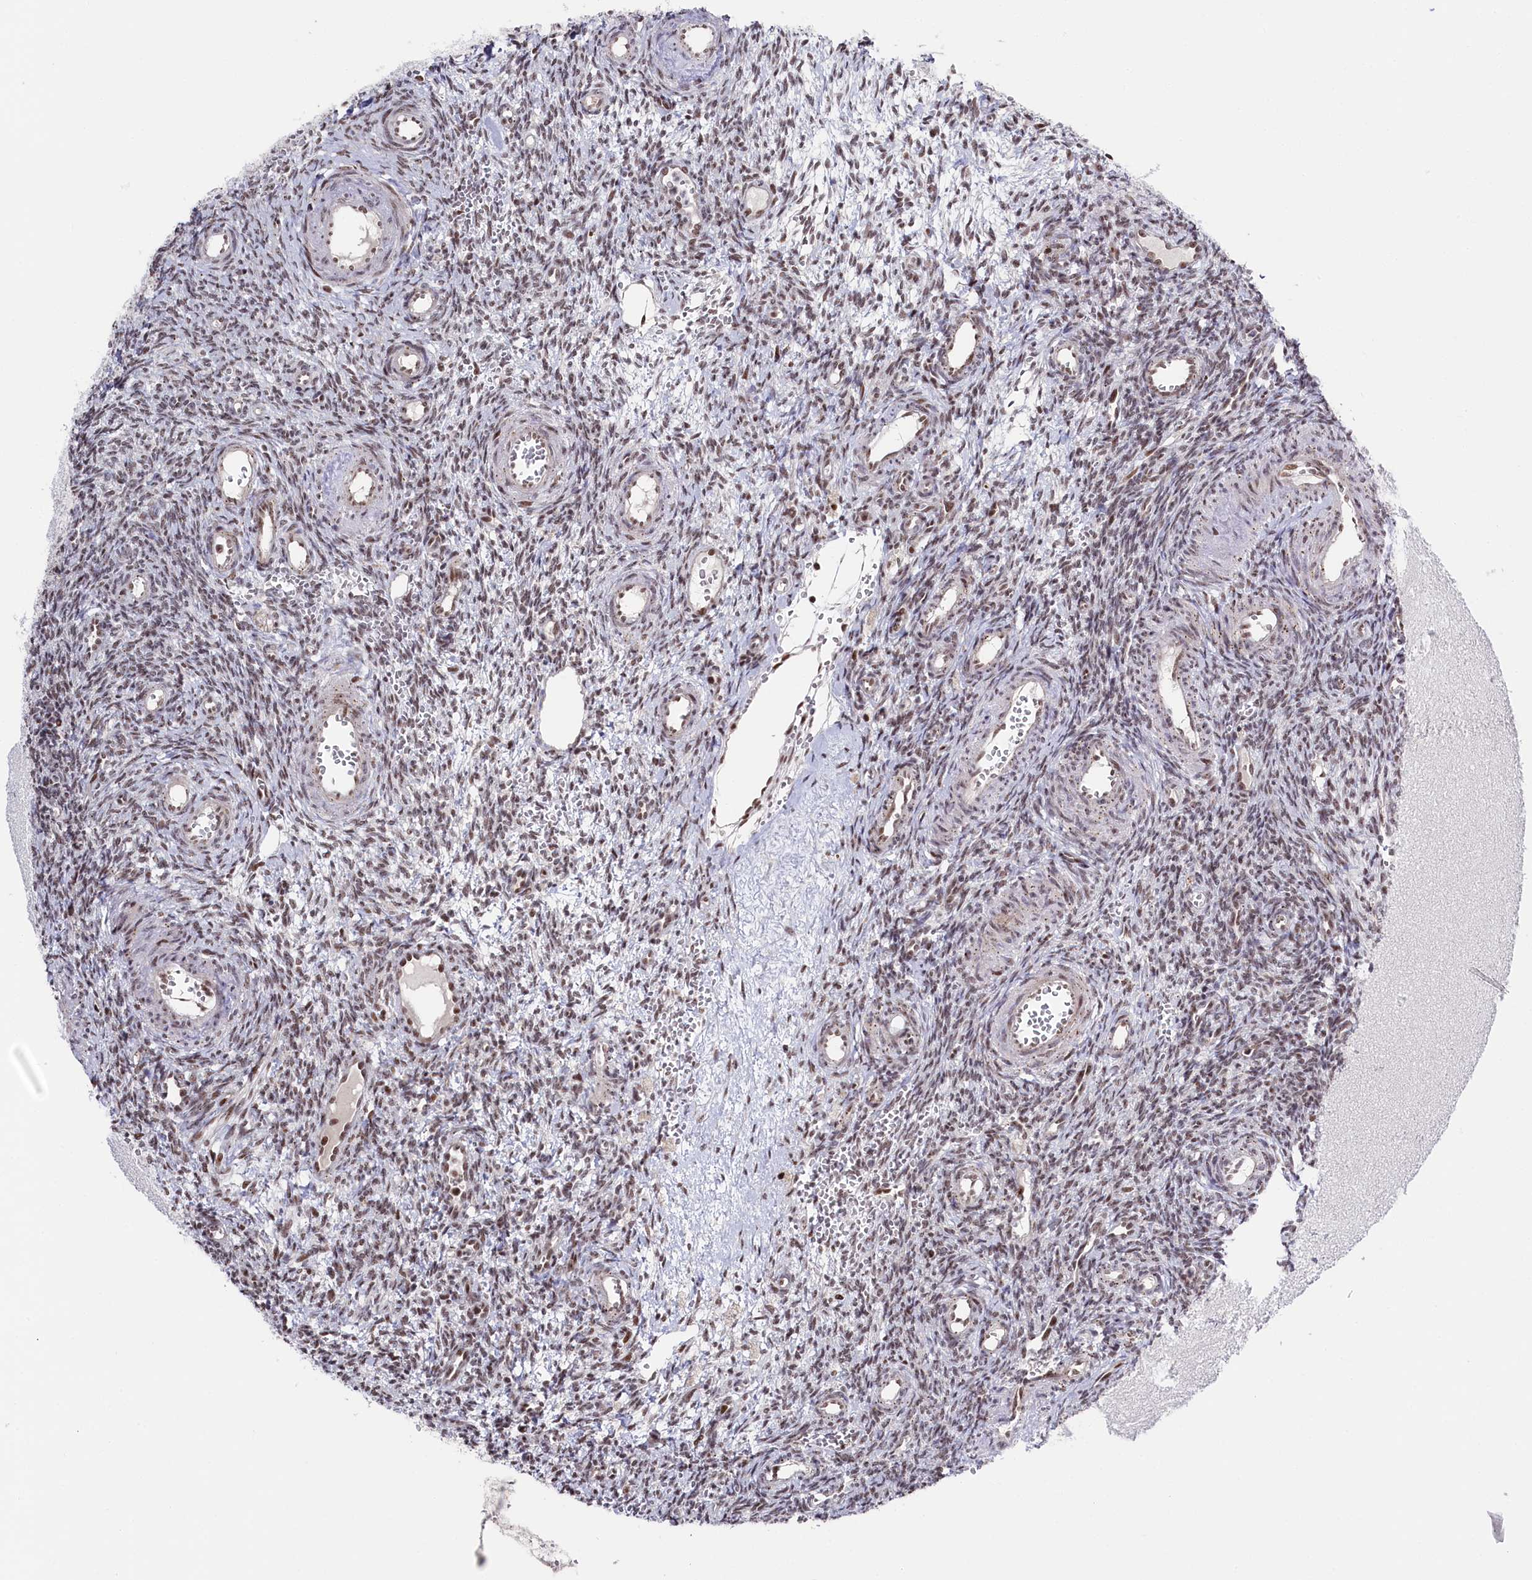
{"staining": {"intensity": "weak", "quantity": ">75%", "location": "nuclear"}, "tissue": "ovary", "cell_type": "Ovarian stroma cells", "image_type": "normal", "snomed": [{"axis": "morphology", "description": "Normal tissue, NOS"}, {"axis": "topography", "description": "Ovary"}], "caption": "Immunohistochemical staining of benign human ovary demonstrates weak nuclear protein staining in about >75% of ovarian stroma cells. (IHC, brightfield microscopy, high magnification).", "gene": "POLR2H", "patient": {"sex": "female", "age": 39}}